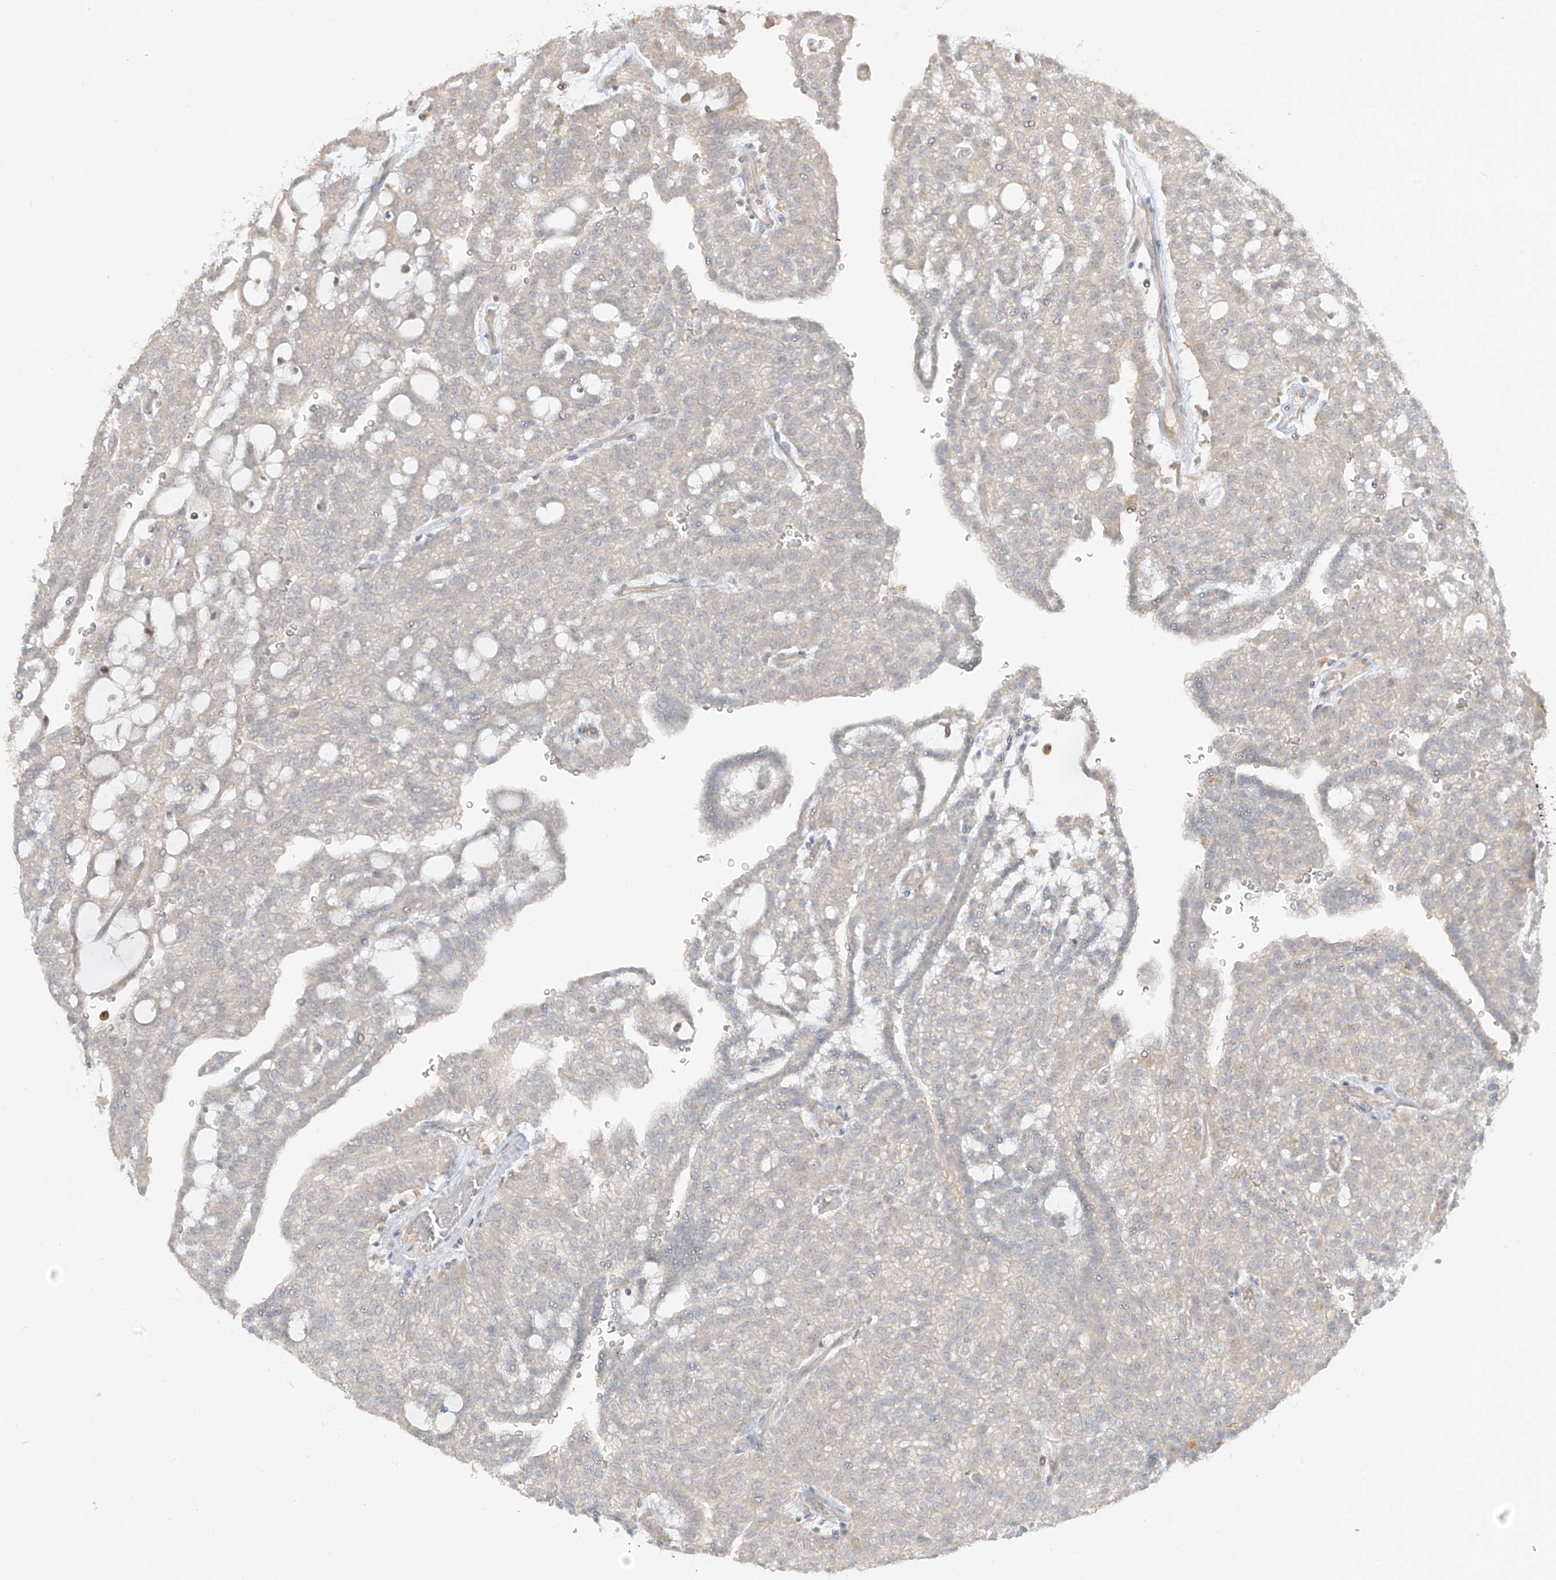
{"staining": {"intensity": "weak", "quantity": "<25%", "location": "cytoplasmic/membranous"}, "tissue": "renal cancer", "cell_type": "Tumor cells", "image_type": "cancer", "snomed": [{"axis": "morphology", "description": "Adenocarcinoma, NOS"}, {"axis": "topography", "description": "Kidney"}], "caption": "Immunohistochemistry micrograph of neoplastic tissue: adenocarcinoma (renal) stained with DAB (3,3'-diaminobenzidine) displays no significant protein staining in tumor cells.", "gene": "ANGEL2", "patient": {"sex": "male", "age": 63}}